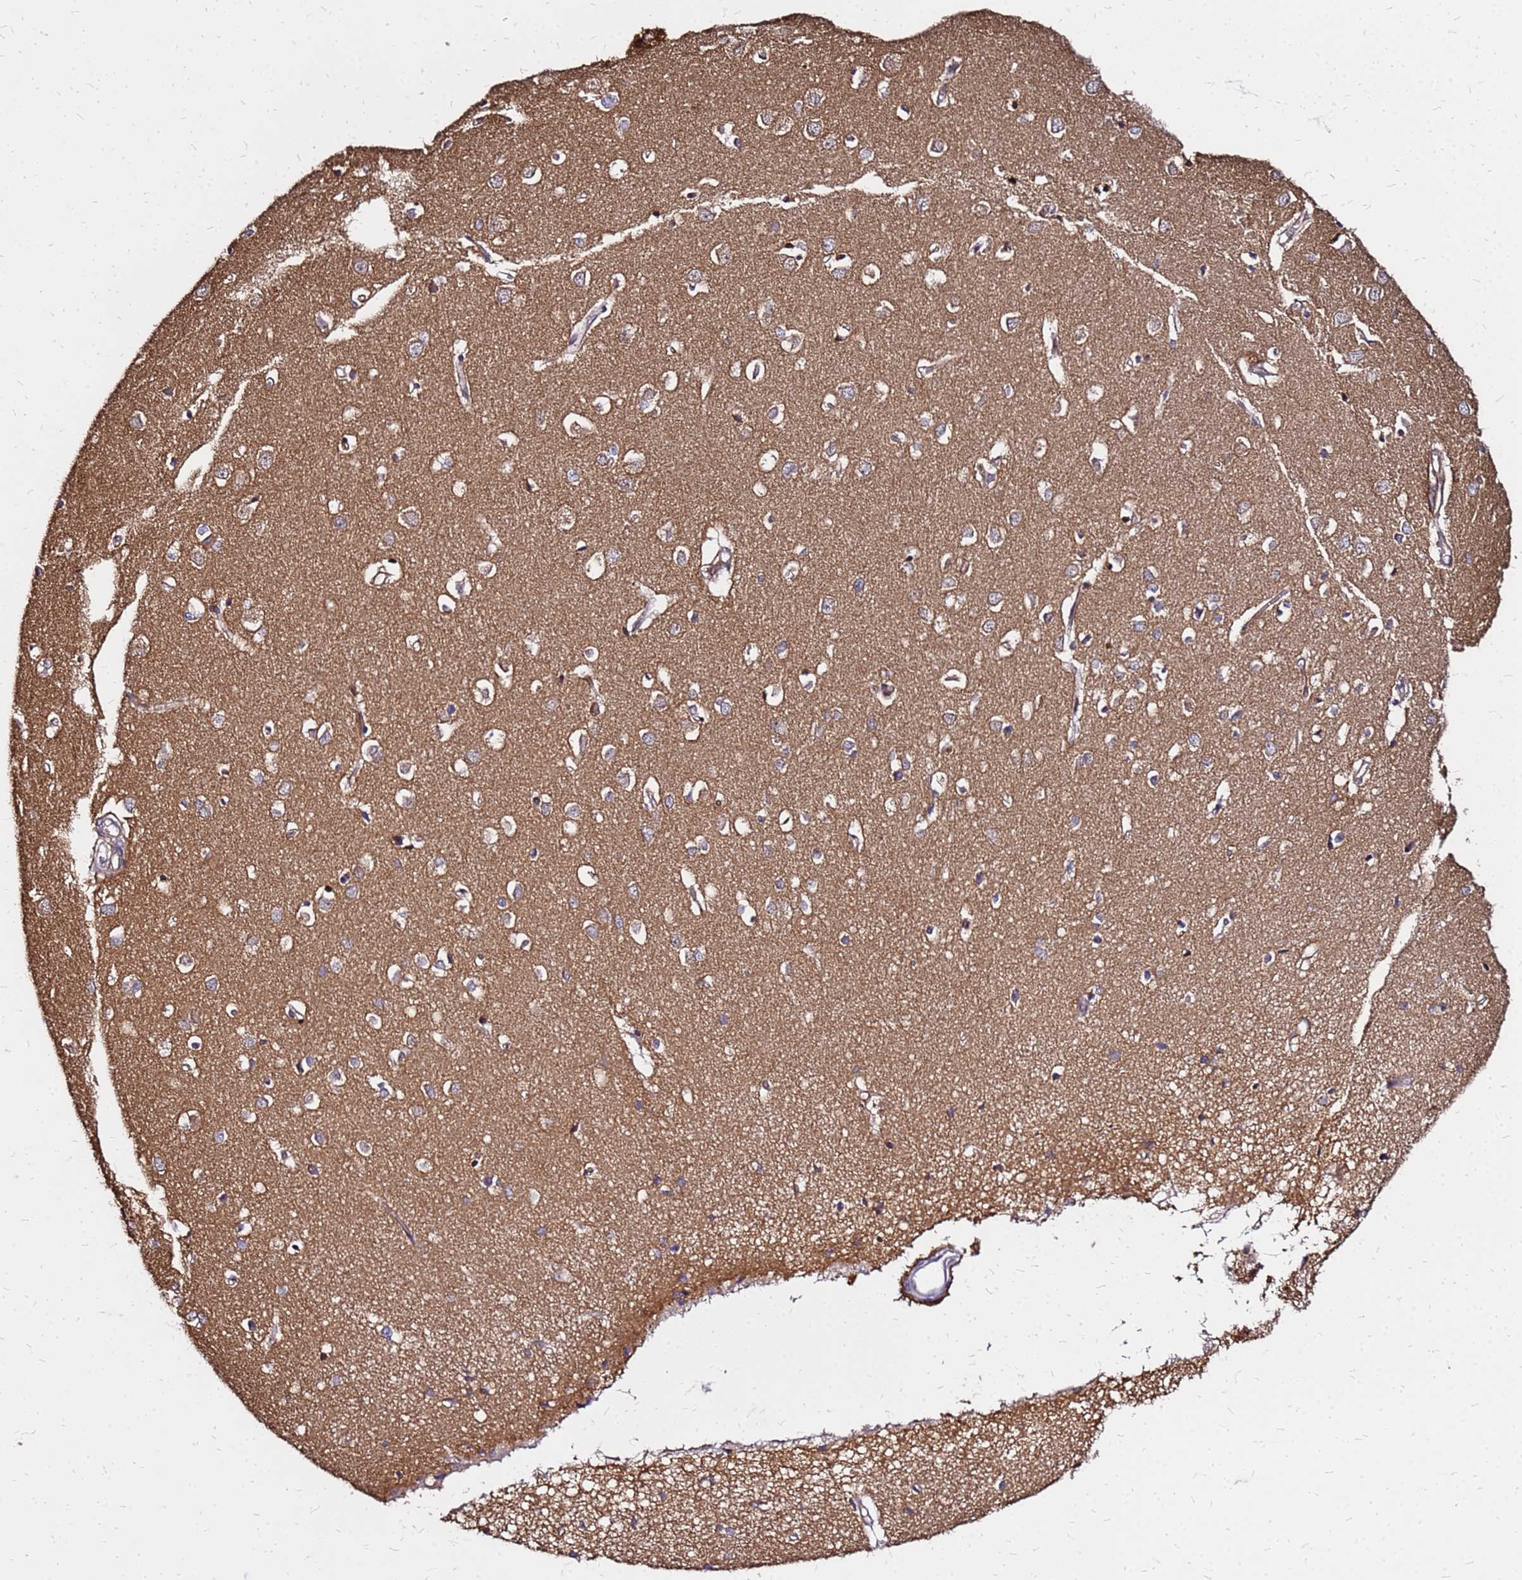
{"staining": {"intensity": "weak", "quantity": ">75%", "location": "cytoplasmic/membranous"}, "tissue": "cerebral cortex", "cell_type": "Endothelial cells", "image_type": "normal", "snomed": [{"axis": "morphology", "description": "Normal tissue, NOS"}, {"axis": "topography", "description": "Cerebral cortex"}], "caption": "Immunohistochemistry (IHC) micrograph of unremarkable cerebral cortex stained for a protein (brown), which demonstrates low levels of weak cytoplasmic/membranous staining in about >75% of endothelial cells.", "gene": "CYBC1", "patient": {"sex": "female", "age": 64}}